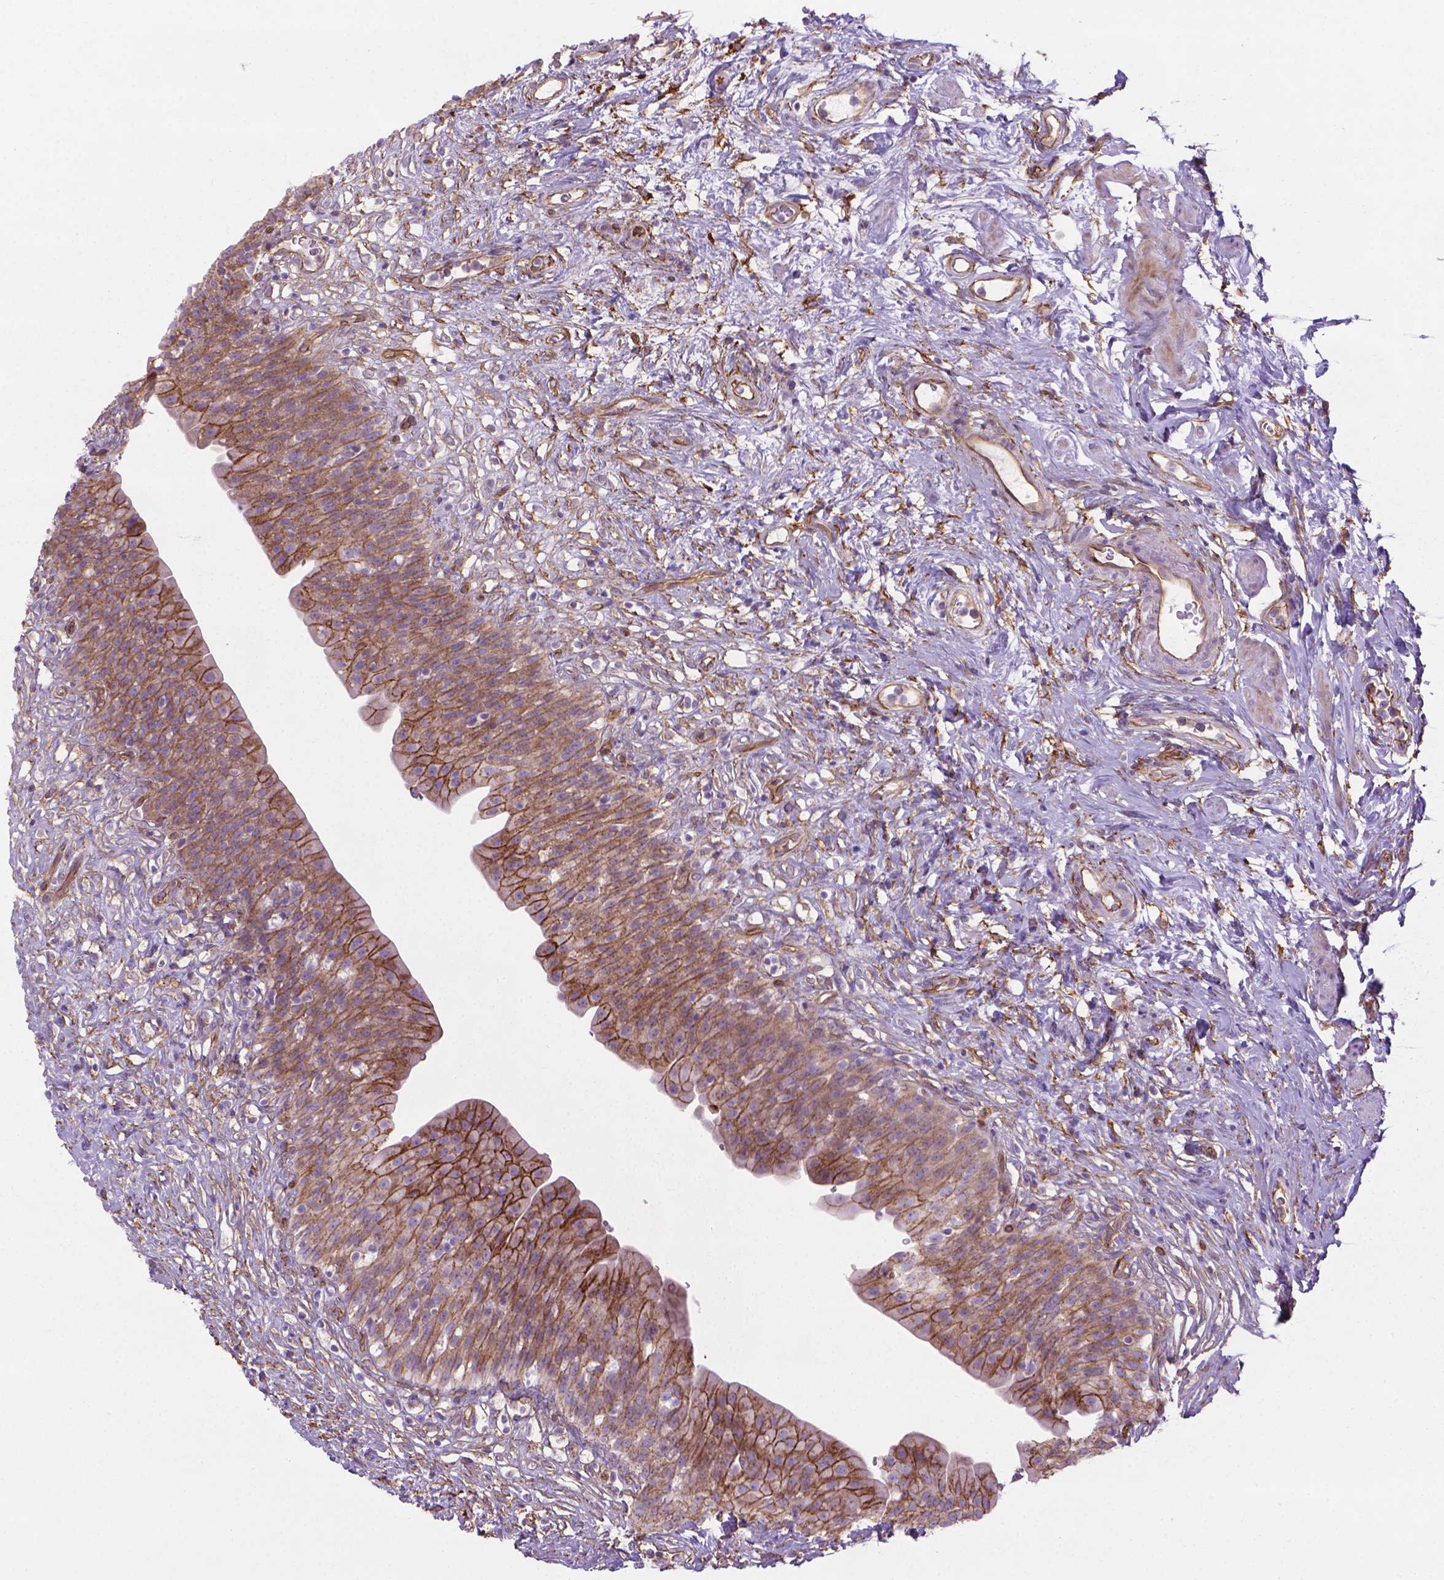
{"staining": {"intensity": "moderate", "quantity": ">75%", "location": "cytoplasmic/membranous"}, "tissue": "urinary bladder", "cell_type": "Urothelial cells", "image_type": "normal", "snomed": [{"axis": "morphology", "description": "Normal tissue, NOS"}, {"axis": "topography", "description": "Urinary bladder"}], "caption": "High-magnification brightfield microscopy of normal urinary bladder stained with DAB (3,3'-diaminobenzidine) (brown) and counterstained with hematoxylin (blue). urothelial cells exhibit moderate cytoplasmic/membranous expression is identified in approximately>75% of cells. The staining was performed using DAB (3,3'-diaminobenzidine) to visualize the protein expression in brown, while the nuclei were stained in blue with hematoxylin (Magnification: 20x).", "gene": "TENT5A", "patient": {"sex": "male", "age": 76}}